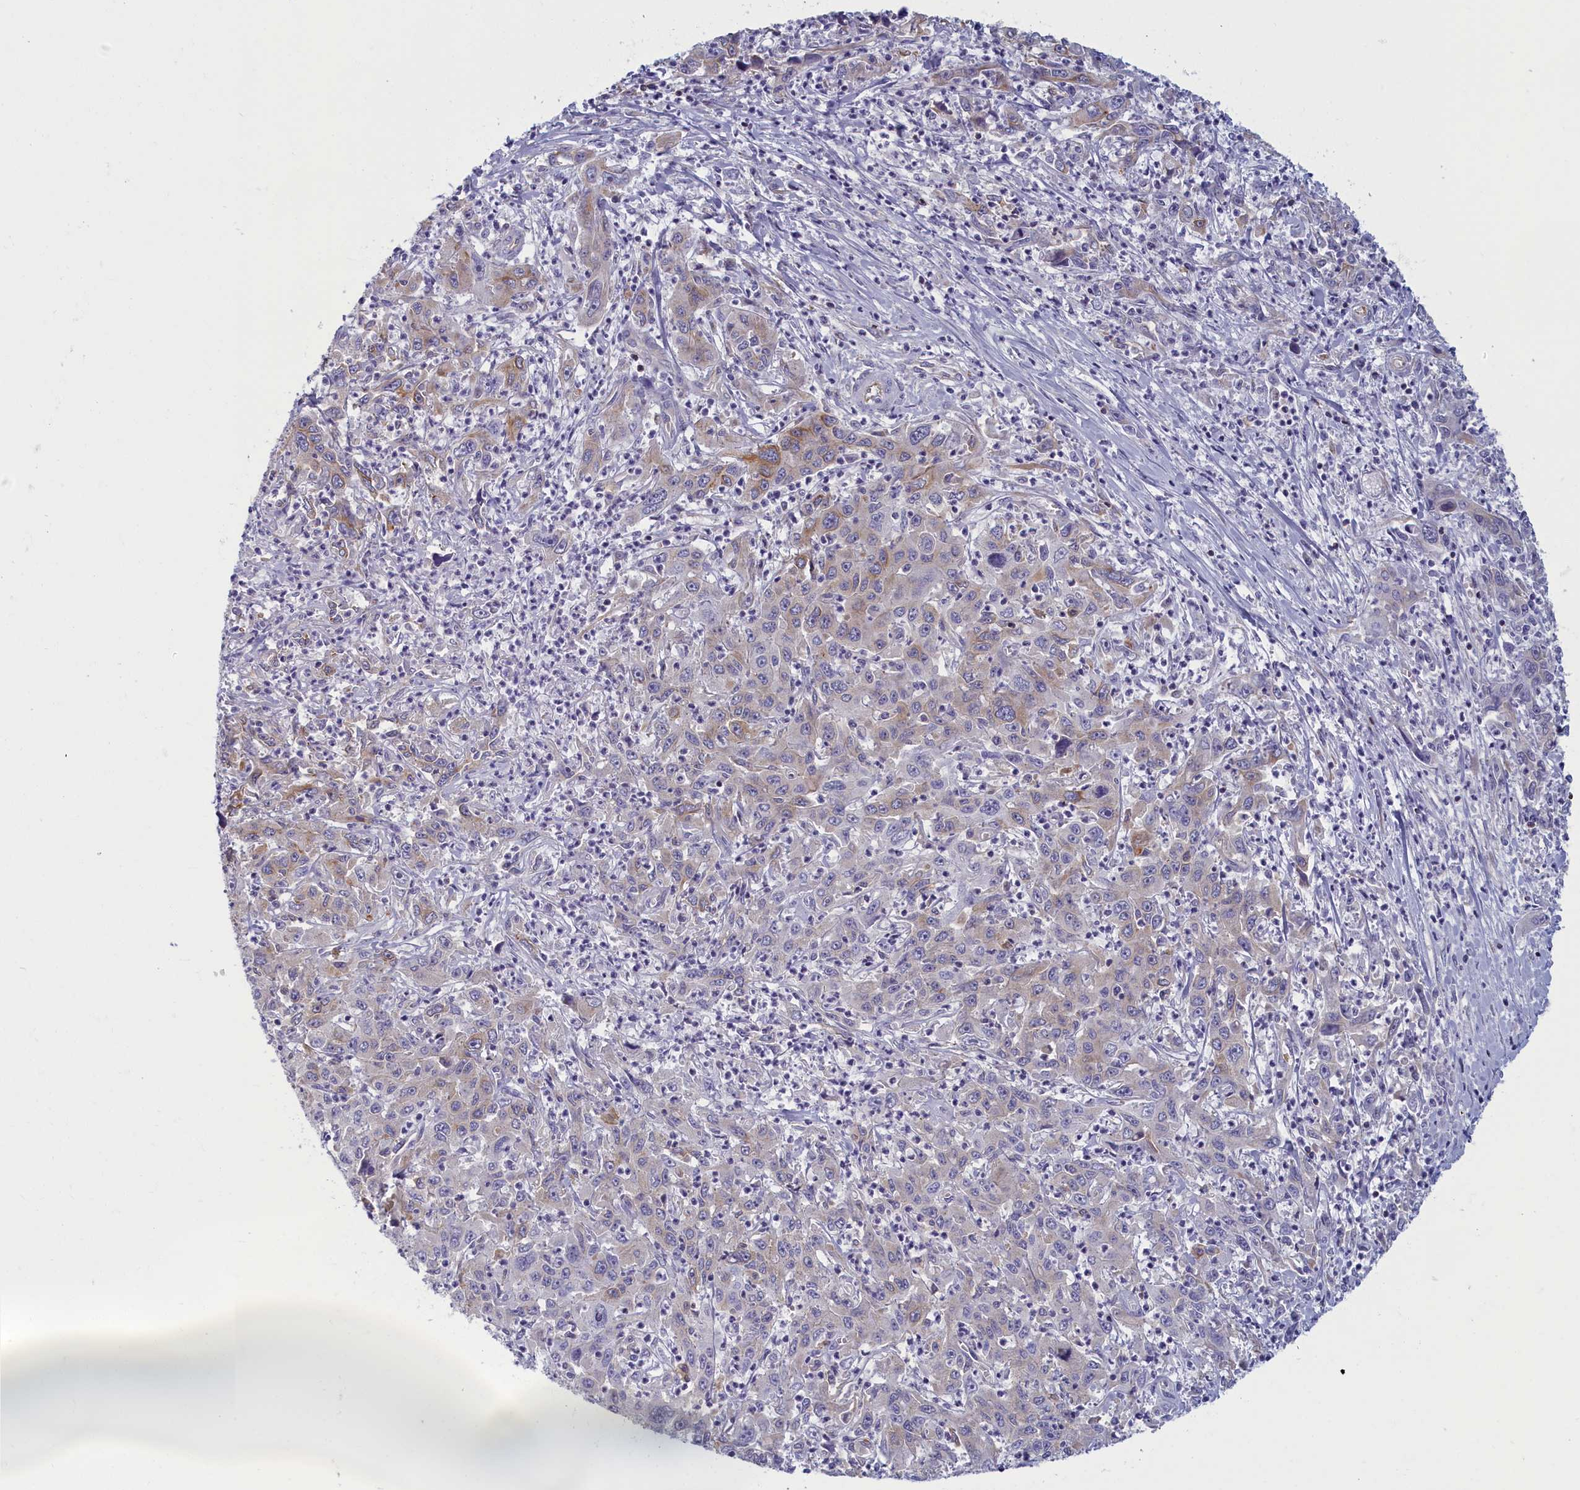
{"staining": {"intensity": "moderate", "quantity": "<25%", "location": "cytoplasmic/membranous"}, "tissue": "liver cancer", "cell_type": "Tumor cells", "image_type": "cancer", "snomed": [{"axis": "morphology", "description": "Carcinoma, Hepatocellular, NOS"}, {"axis": "topography", "description": "Liver"}], "caption": "A high-resolution image shows IHC staining of liver cancer, which shows moderate cytoplasmic/membranous positivity in about <25% of tumor cells. (brown staining indicates protein expression, while blue staining denotes nuclei).", "gene": "NOL10", "patient": {"sex": "male", "age": 63}}